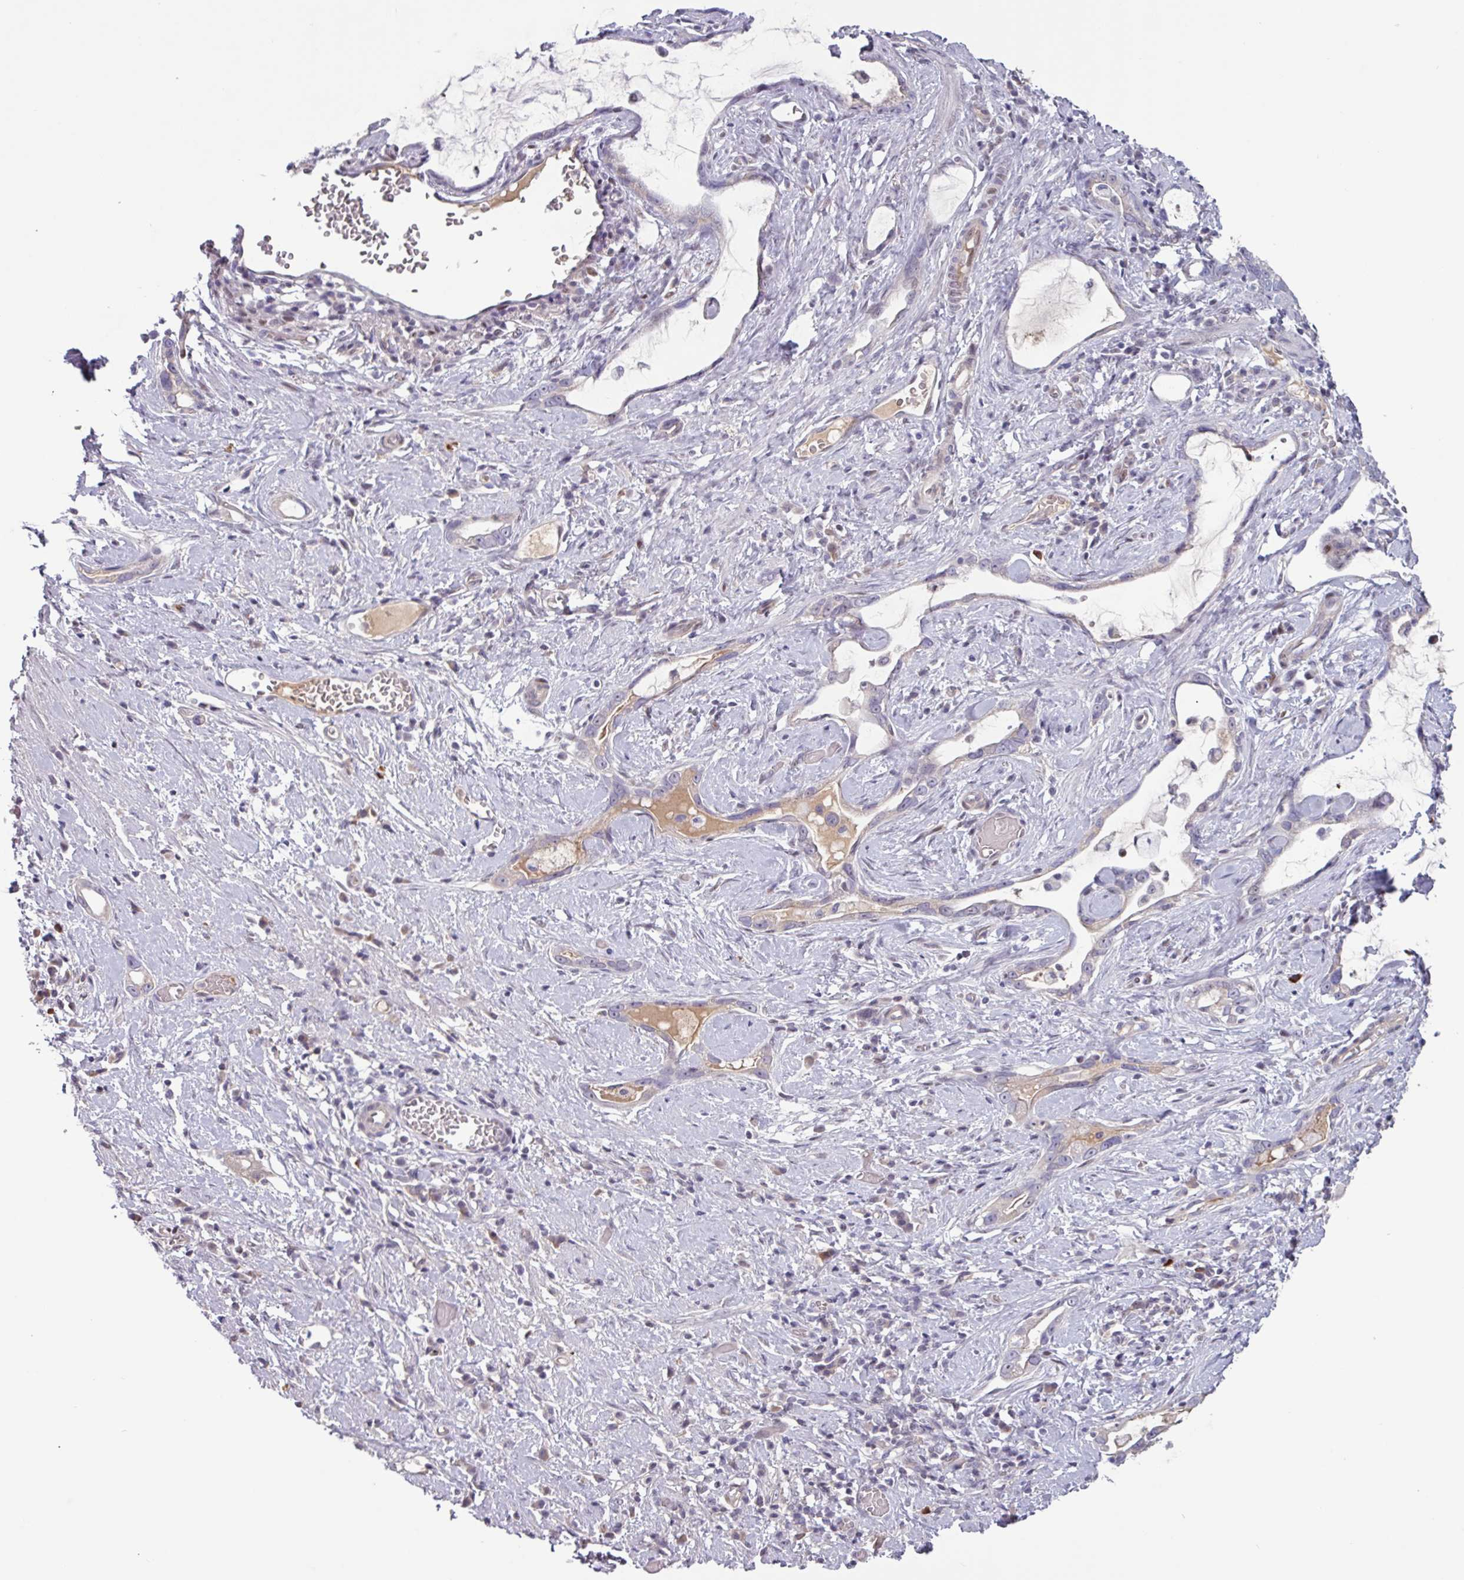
{"staining": {"intensity": "negative", "quantity": "none", "location": "none"}, "tissue": "stomach cancer", "cell_type": "Tumor cells", "image_type": "cancer", "snomed": [{"axis": "morphology", "description": "Adenocarcinoma, NOS"}, {"axis": "topography", "description": "Stomach"}], "caption": "A photomicrograph of human stomach cancer (adenocarcinoma) is negative for staining in tumor cells.", "gene": "ZNF575", "patient": {"sex": "male", "age": 55}}